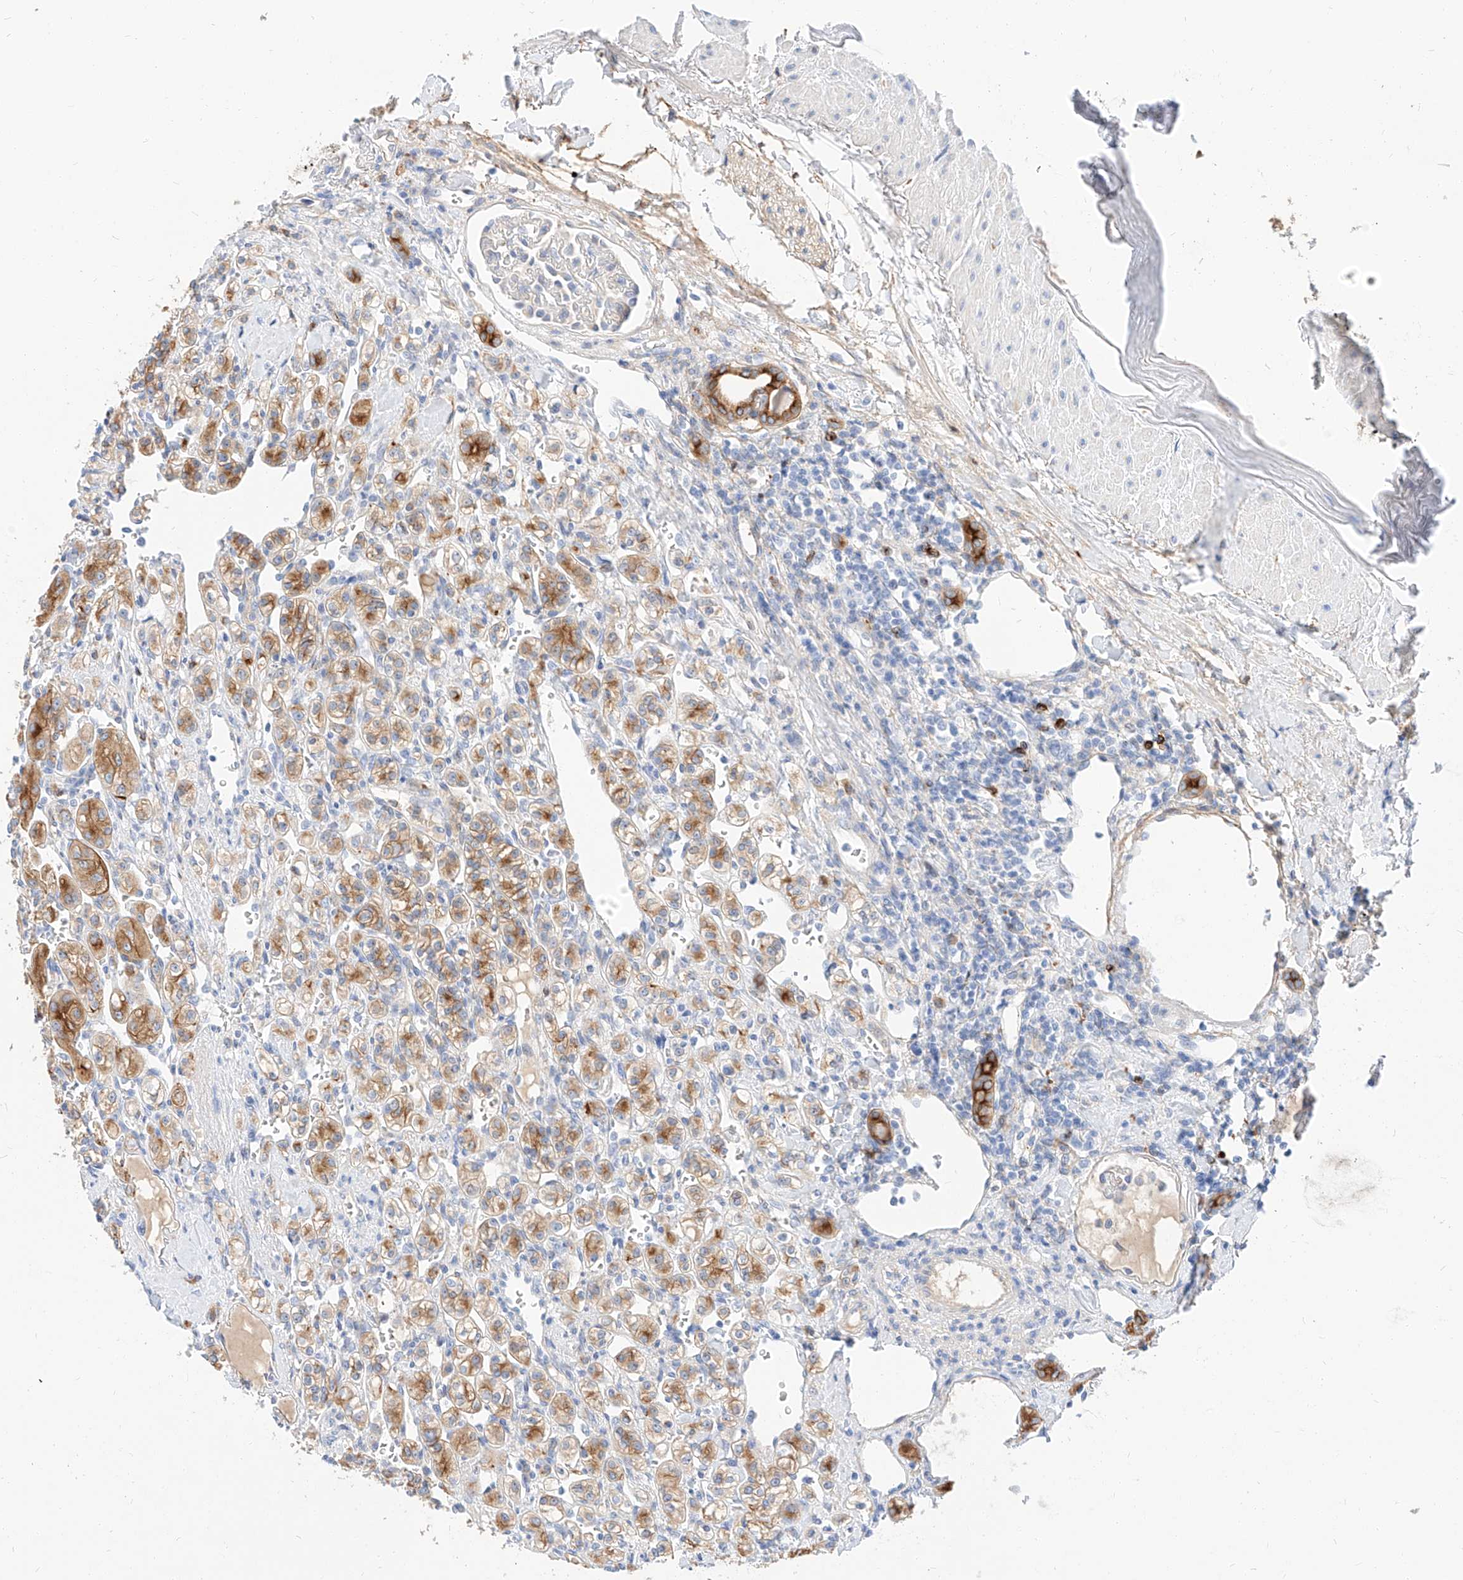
{"staining": {"intensity": "moderate", "quantity": ">75%", "location": "cytoplasmic/membranous"}, "tissue": "renal cancer", "cell_type": "Tumor cells", "image_type": "cancer", "snomed": [{"axis": "morphology", "description": "Adenocarcinoma, NOS"}, {"axis": "topography", "description": "Kidney"}], "caption": "Brown immunohistochemical staining in human adenocarcinoma (renal) displays moderate cytoplasmic/membranous positivity in about >75% of tumor cells.", "gene": "MAP7", "patient": {"sex": "male", "age": 77}}